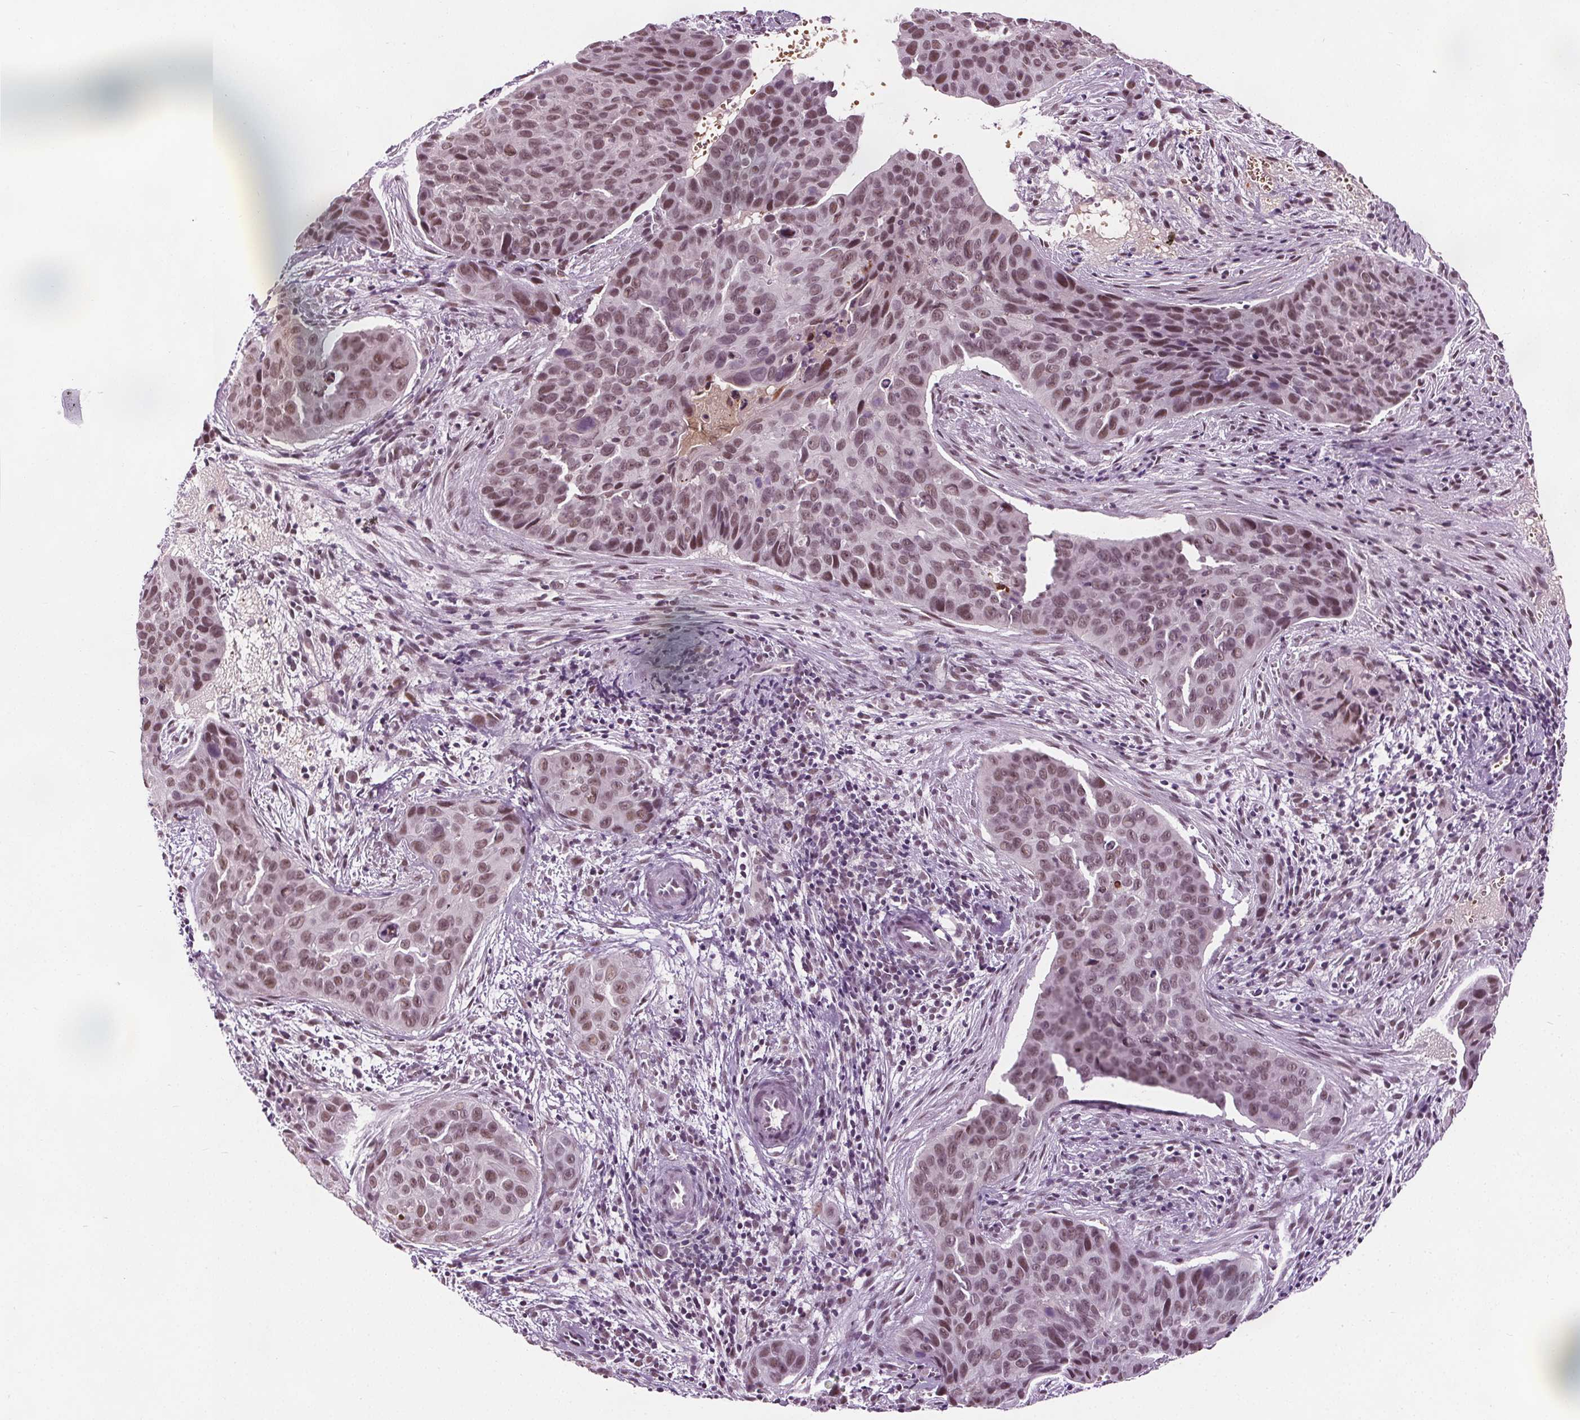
{"staining": {"intensity": "moderate", "quantity": ">75%", "location": "nuclear"}, "tissue": "cervical cancer", "cell_type": "Tumor cells", "image_type": "cancer", "snomed": [{"axis": "morphology", "description": "Squamous cell carcinoma, NOS"}, {"axis": "topography", "description": "Cervix"}], "caption": "Immunohistochemistry of human cervical cancer (squamous cell carcinoma) exhibits medium levels of moderate nuclear positivity in approximately >75% of tumor cells.", "gene": "IWS1", "patient": {"sex": "female", "age": 35}}